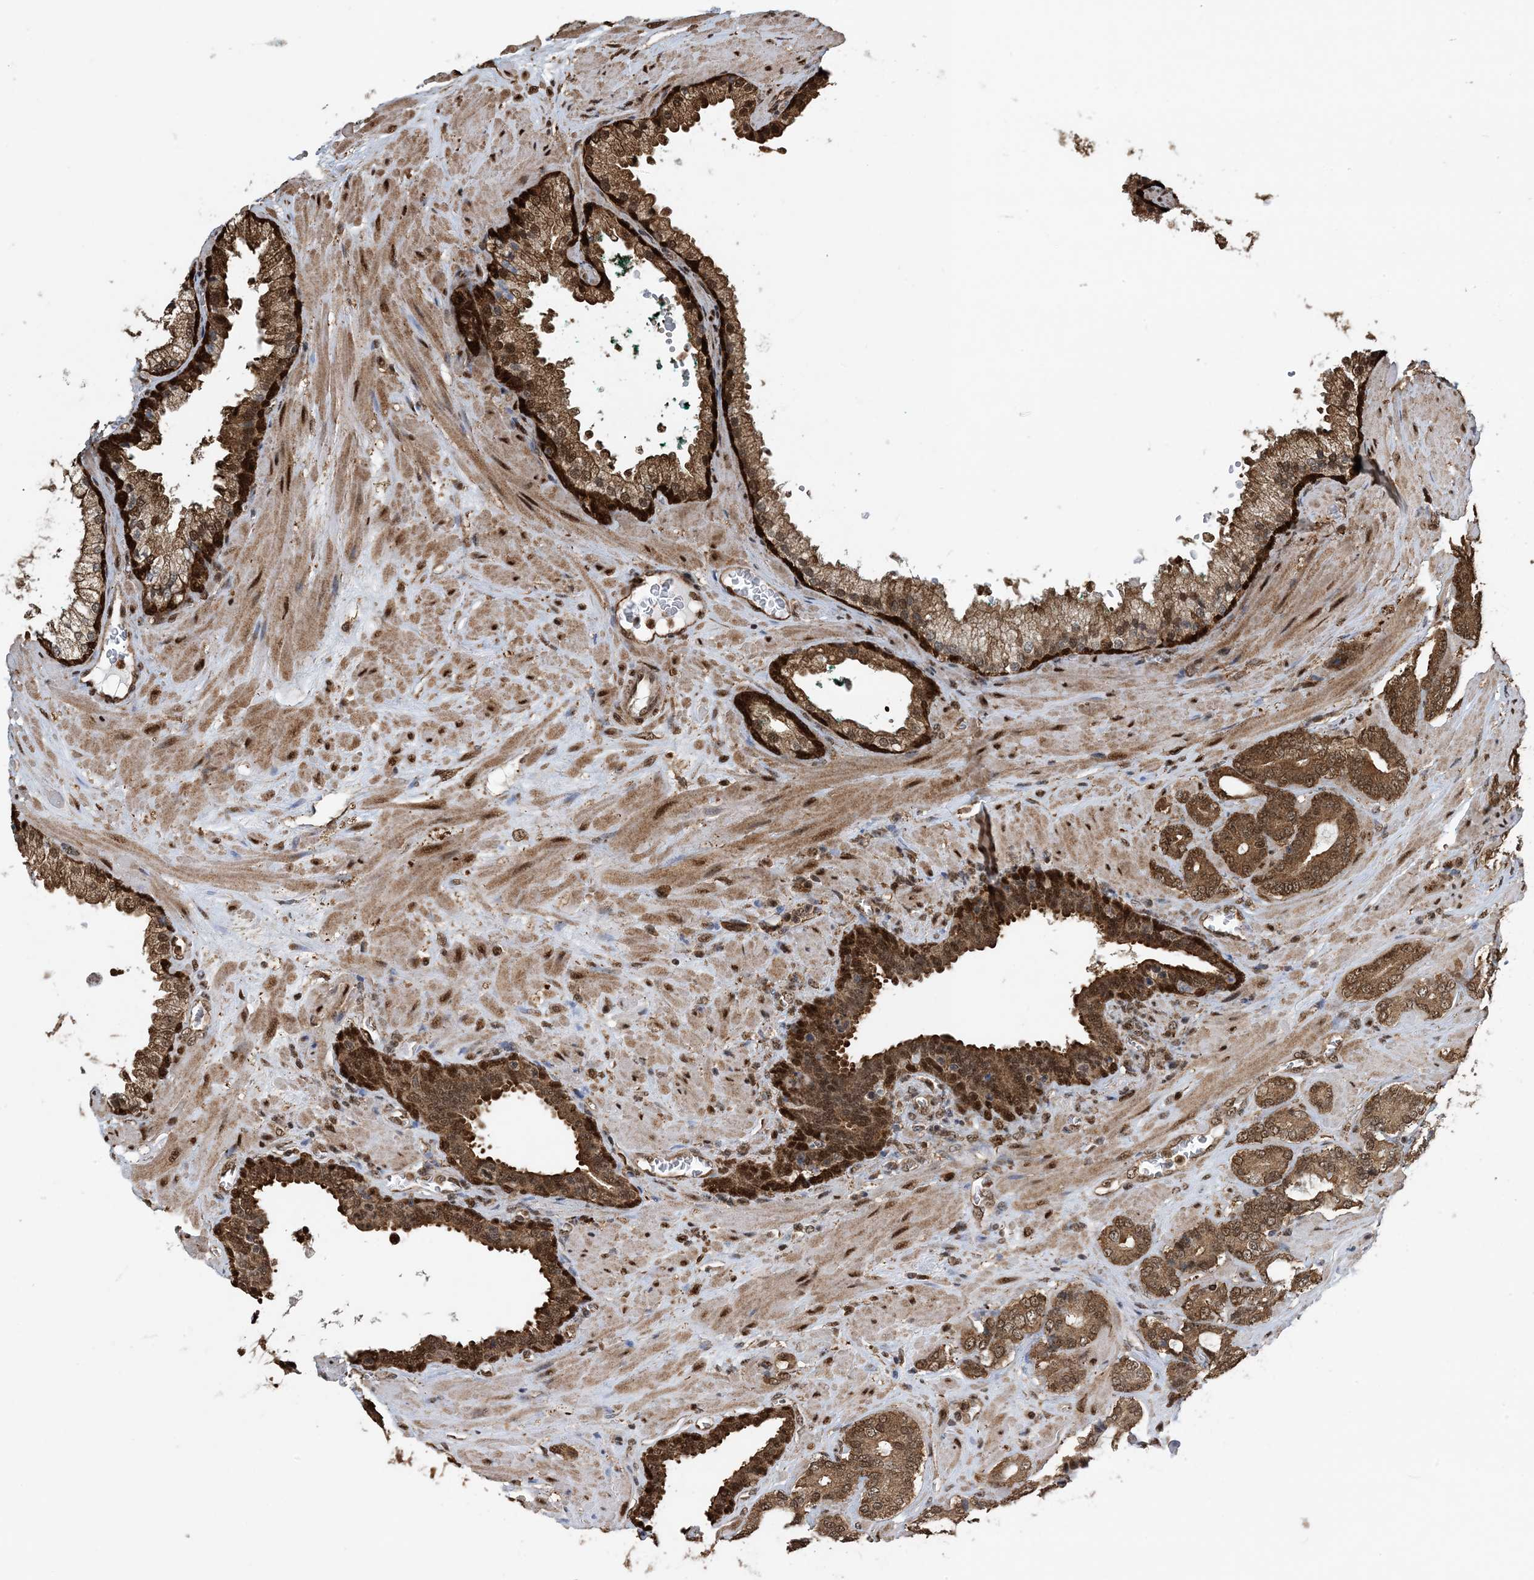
{"staining": {"intensity": "moderate", "quantity": ">75%", "location": "cytoplasmic/membranous,nuclear"}, "tissue": "prostate cancer", "cell_type": "Tumor cells", "image_type": "cancer", "snomed": [{"axis": "morphology", "description": "Adenocarcinoma, Low grade"}, {"axis": "topography", "description": "Prostate"}], "caption": "DAB immunohistochemical staining of human adenocarcinoma (low-grade) (prostate) reveals moderate cytoplasmic/membranous and nuclear protein staining in approximately >75% of tumor cells. (brown staining indicates protein expression, while blue staining denotes nuclei).", "gene": "HSPA1A", "patient": {"sex": "male", "age": 63}}